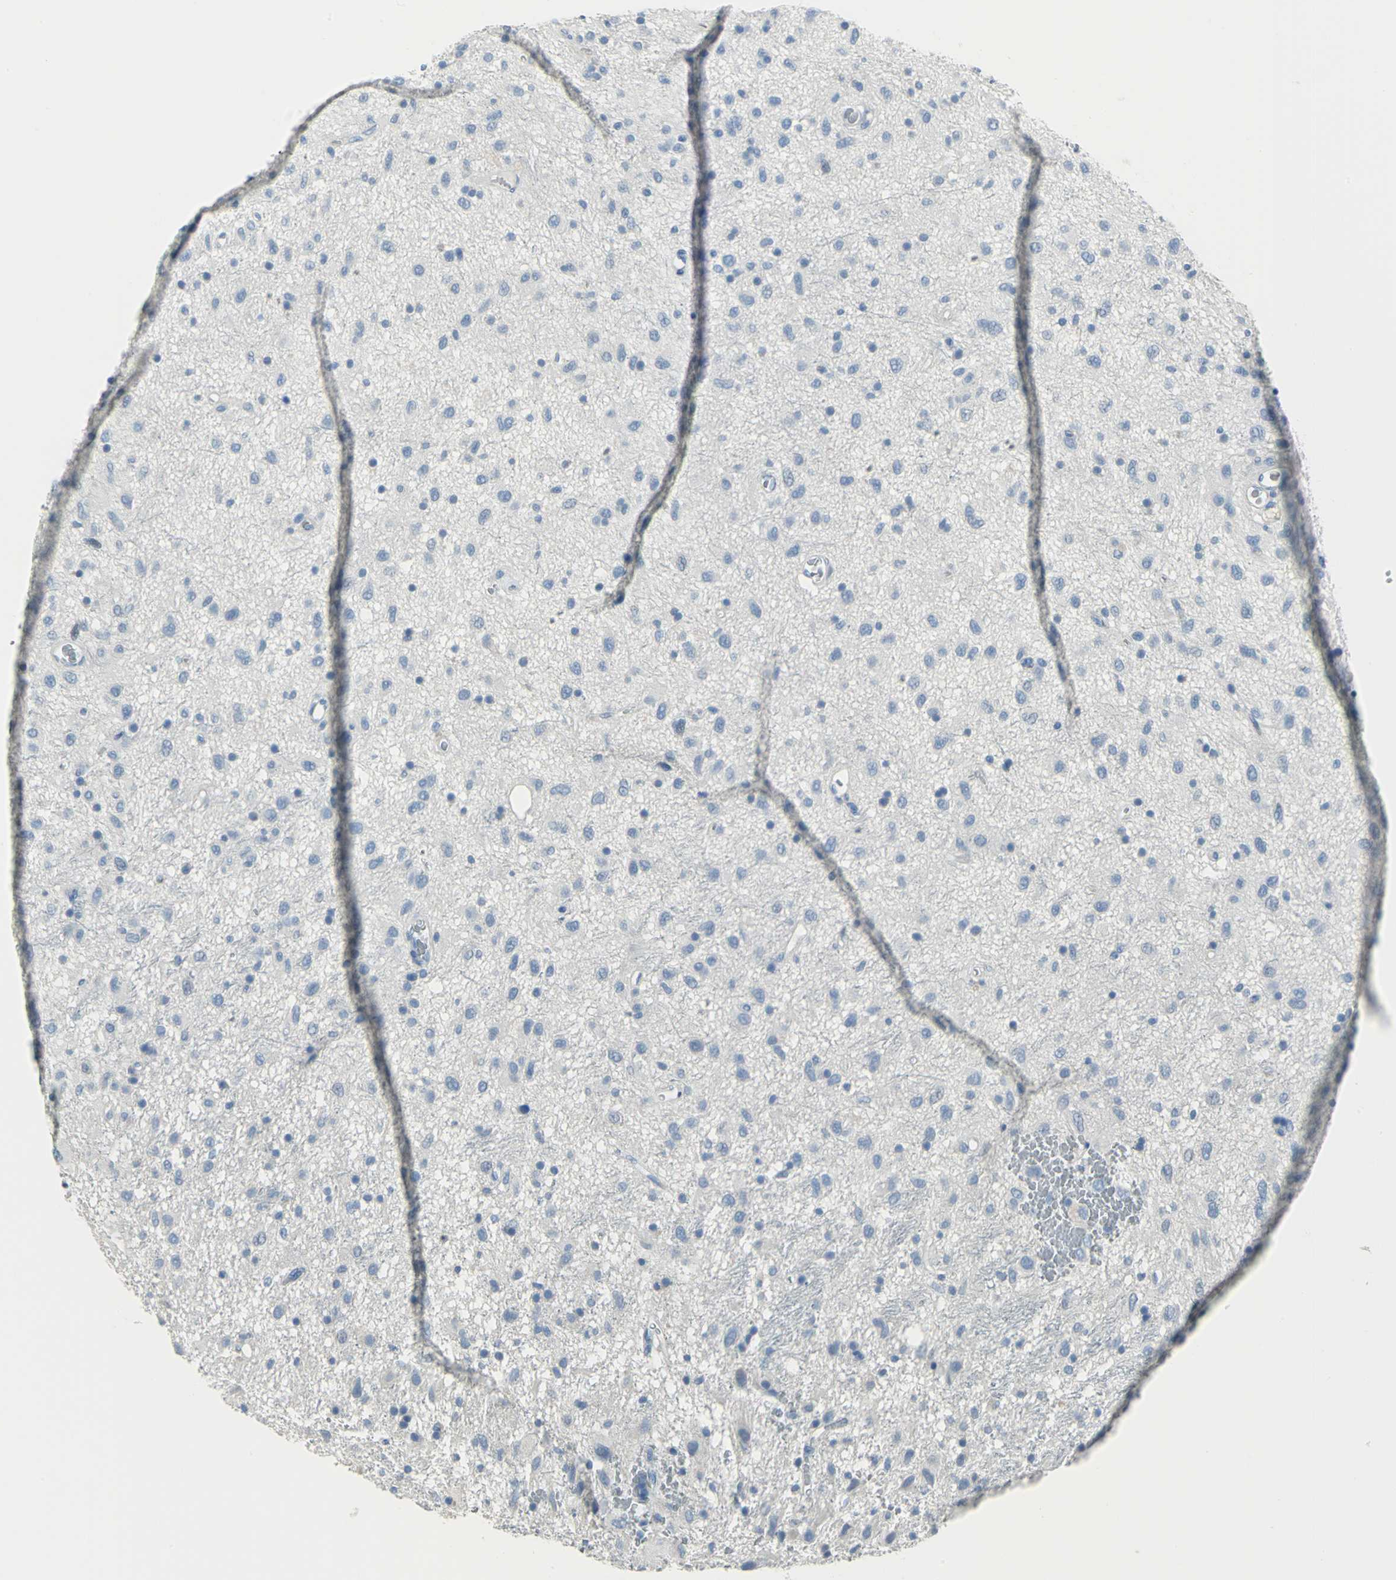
{"staining": {"intensity": "negative", "quantity": "none", "location": "none"}, "tissue": "glioma", "cell_type": "Tumor cells", "image_type": "cancer", "snomed": [{"axis": "morphology", "description": "Glioma, malignant, Low grade"}, {"axis": "topography", "description": "Brain"}], "caption": "Immunohistochemistry histopathology image of human malignant glioma (low-grade) stained for a protein (brown), which shows no expression in tumor cells.", "gene": "MCM3", "patient": {"sex": "male", "age": 77}}